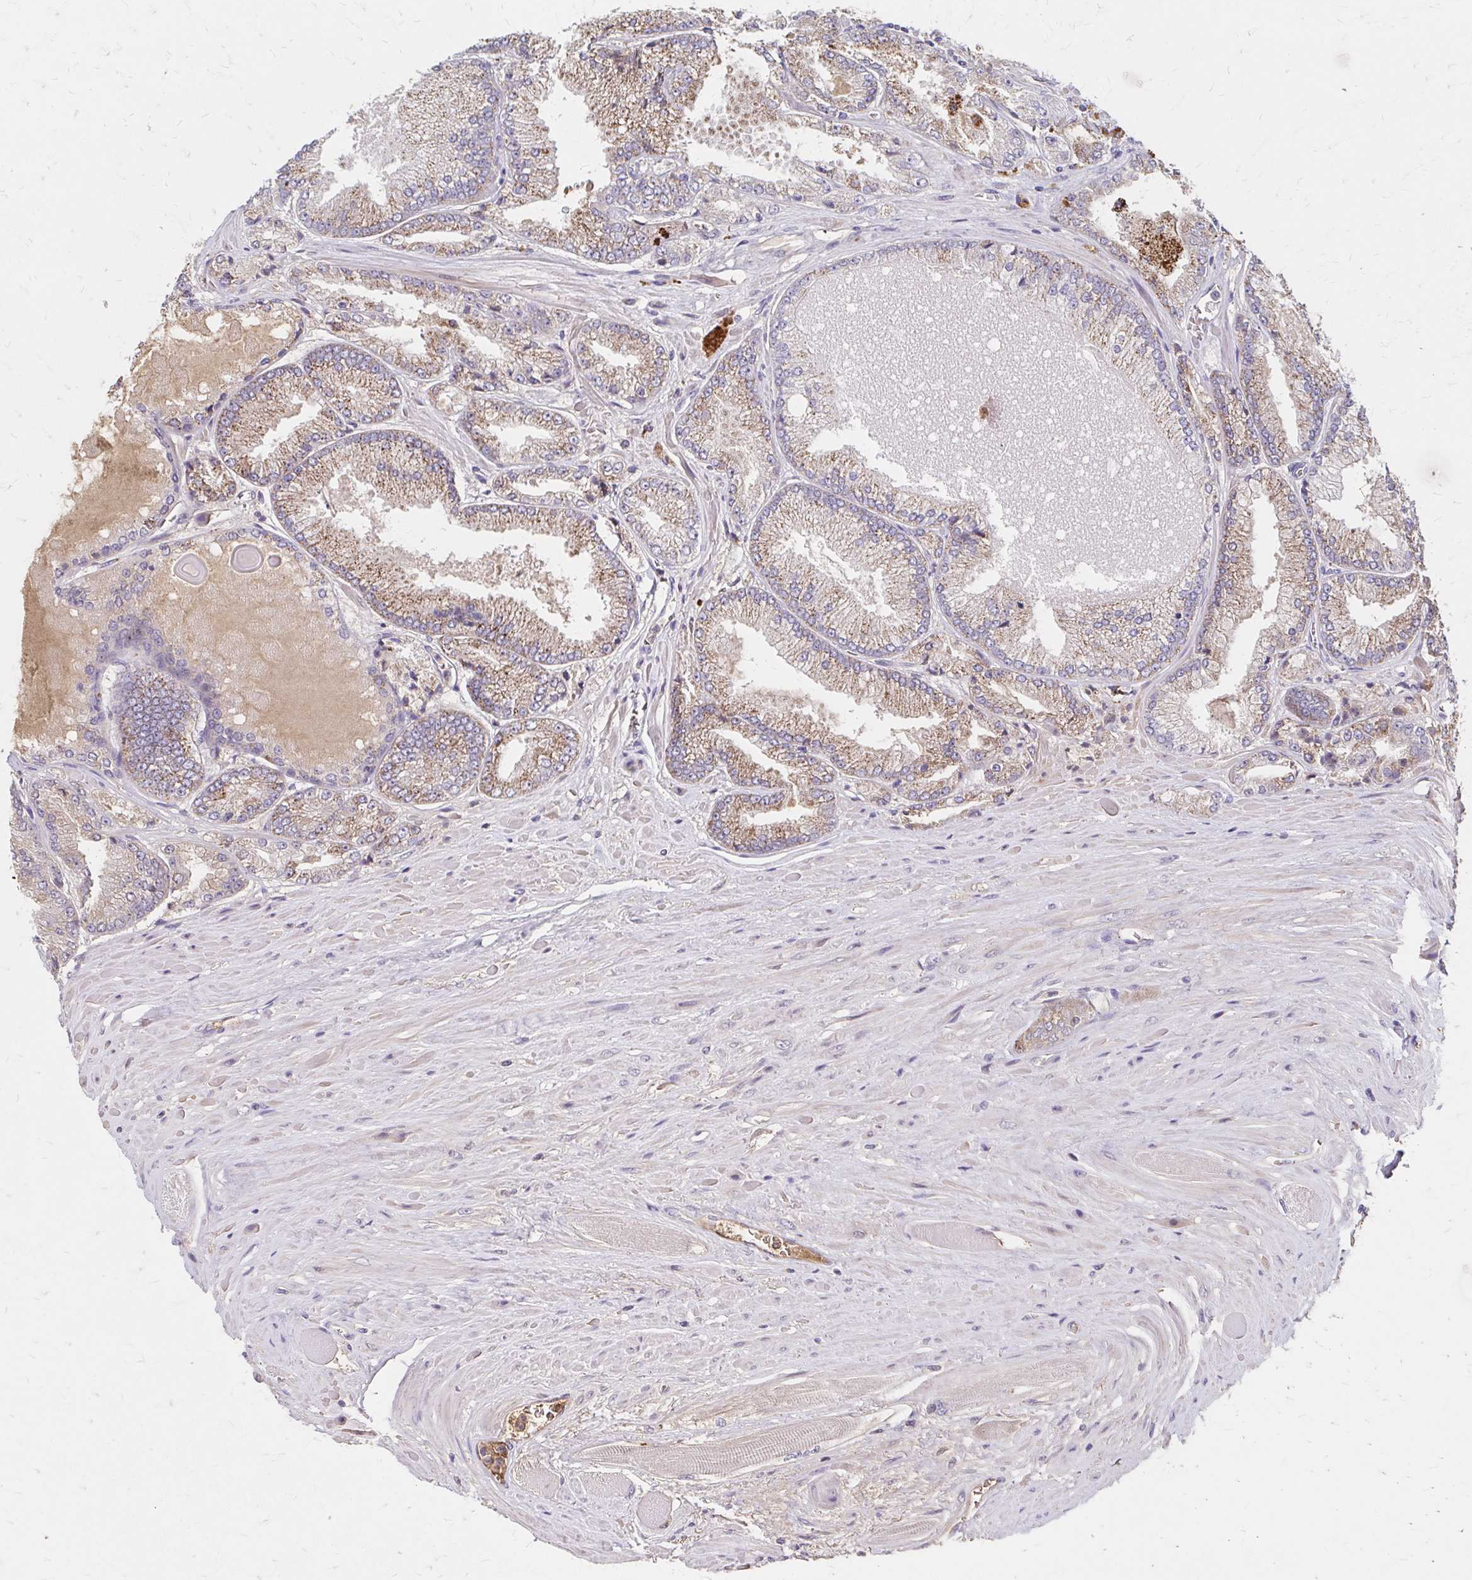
{"staining": {"intensity": "moderate", "quantity": "25%-75%", "location": "cytoplasmic/membranous"}, "tissue": "prostate cancer", "cell_type": "Tumor cells", "image_type": "cancer", "snomed": [{"axis": "morphology", "description": "Adenocarcinoma, Low grade"}, {"axis": "topography", "description": "Prostate"}], "caption": "A medium amount of moderate cytoplasmic/membranous expression is appreciated in about 25%-75% of tumor cells in prostate cancer (low-grade adenocarcinoma) tissue.", "gene": "HMGCS2", "patient": {"sex": "male", "age": 67}}